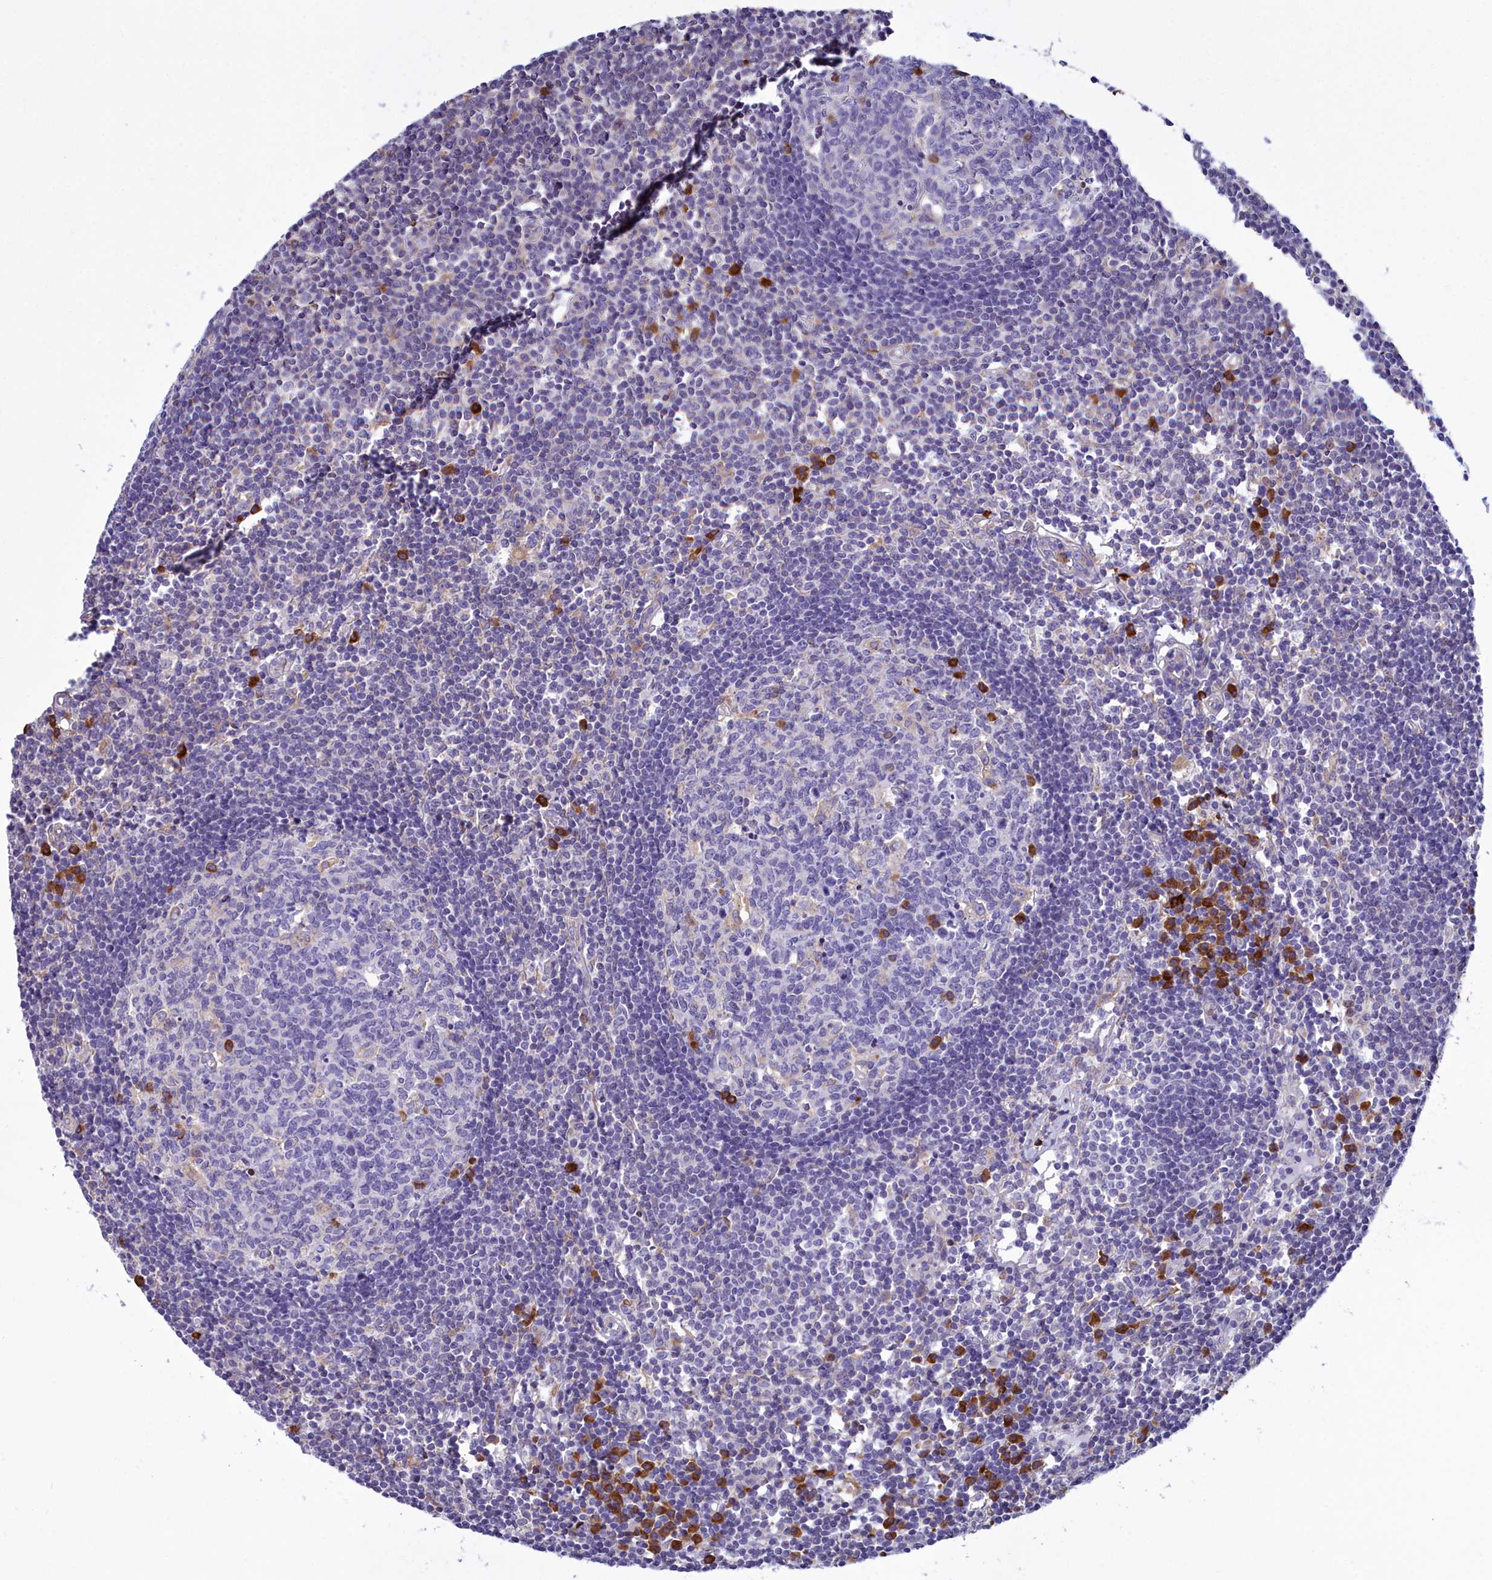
{"staining": {"intensity": "strong", "quantity": "<25%", "location": "cytoplasmic/membranous"}, "tissue": "lymph node", "cell_type": "Germinal center cells", "image_type": "normal", "snomed": [{"axis": "morphology", "description": "Normal tissue, NOS"}, {"axis": "topography", "description": "Lymph node"}], "caption": "This micrograph shows normal lymph node stained with IHC to label a protein in brown. The cytoplasmic/membranous of germinal center cells show strong positivity for the protein. Nuclei are counter-stained blue.", "gene": "HM13", "patient": {"sex": "female", "age": 55}}